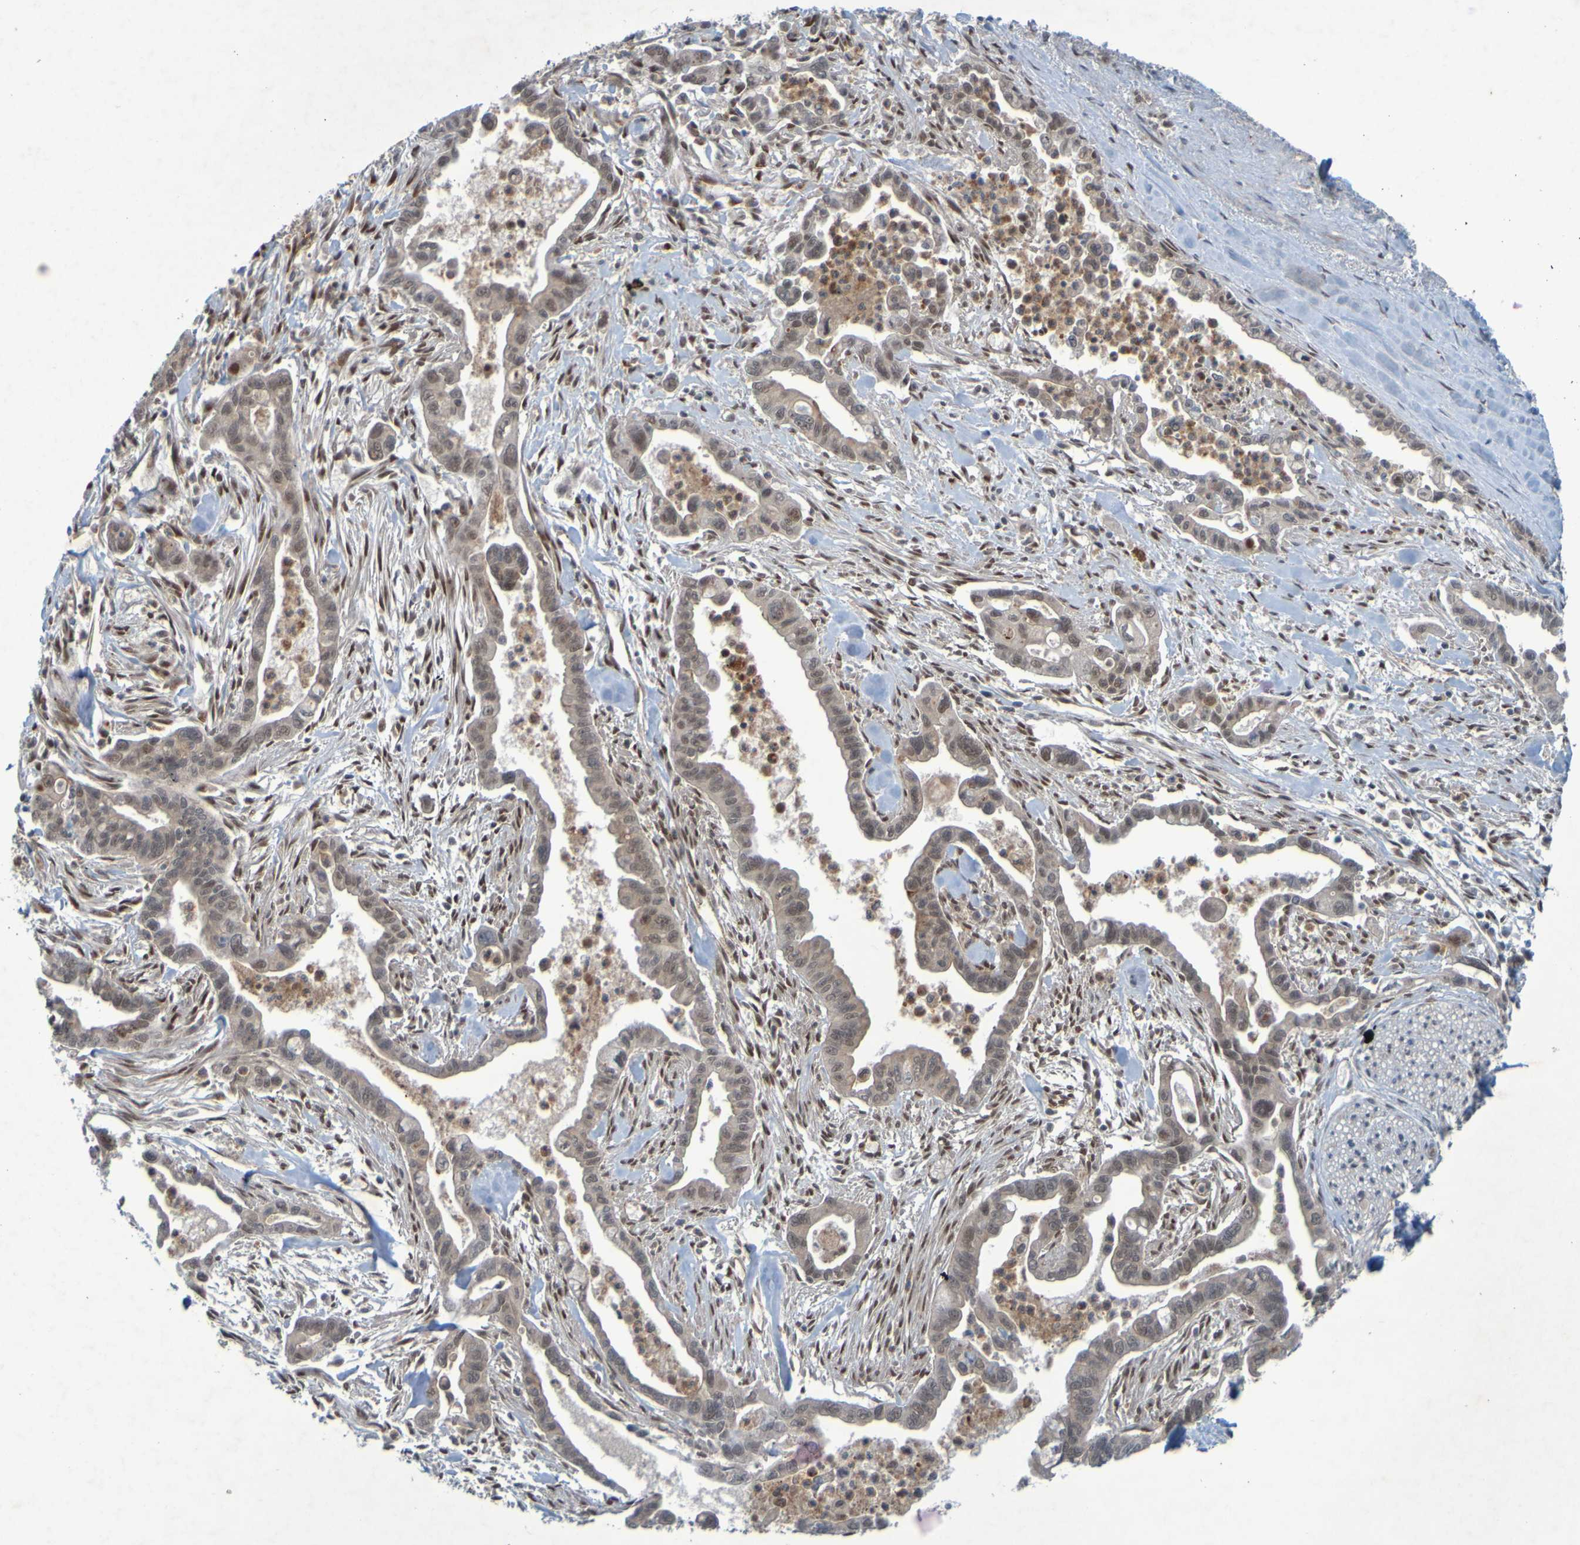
{"staining": {"intensity": "weak", "quantity": ">75%", "location": "cytoplasmic/membranous,nuclear"}, "tissue": "pancreatic cancer", "cell_type": "Tumor cells", "image_type": "cancer", "snomed": [{"axis": "morphology", "description": "Adenocarcinoma, NOS"}, {"axis": "topography", "description": "Pancreas"}], "caption": "Human pancreatic cancer (adenocarcinoma) stained for a protein (brown) exhibits weak cytoplasmic/membranous and nuclear positive positivity in approximately >75% of tumor cells.", "gene": "MCPH1", "patient": {"sex": "male", "age": 70}}